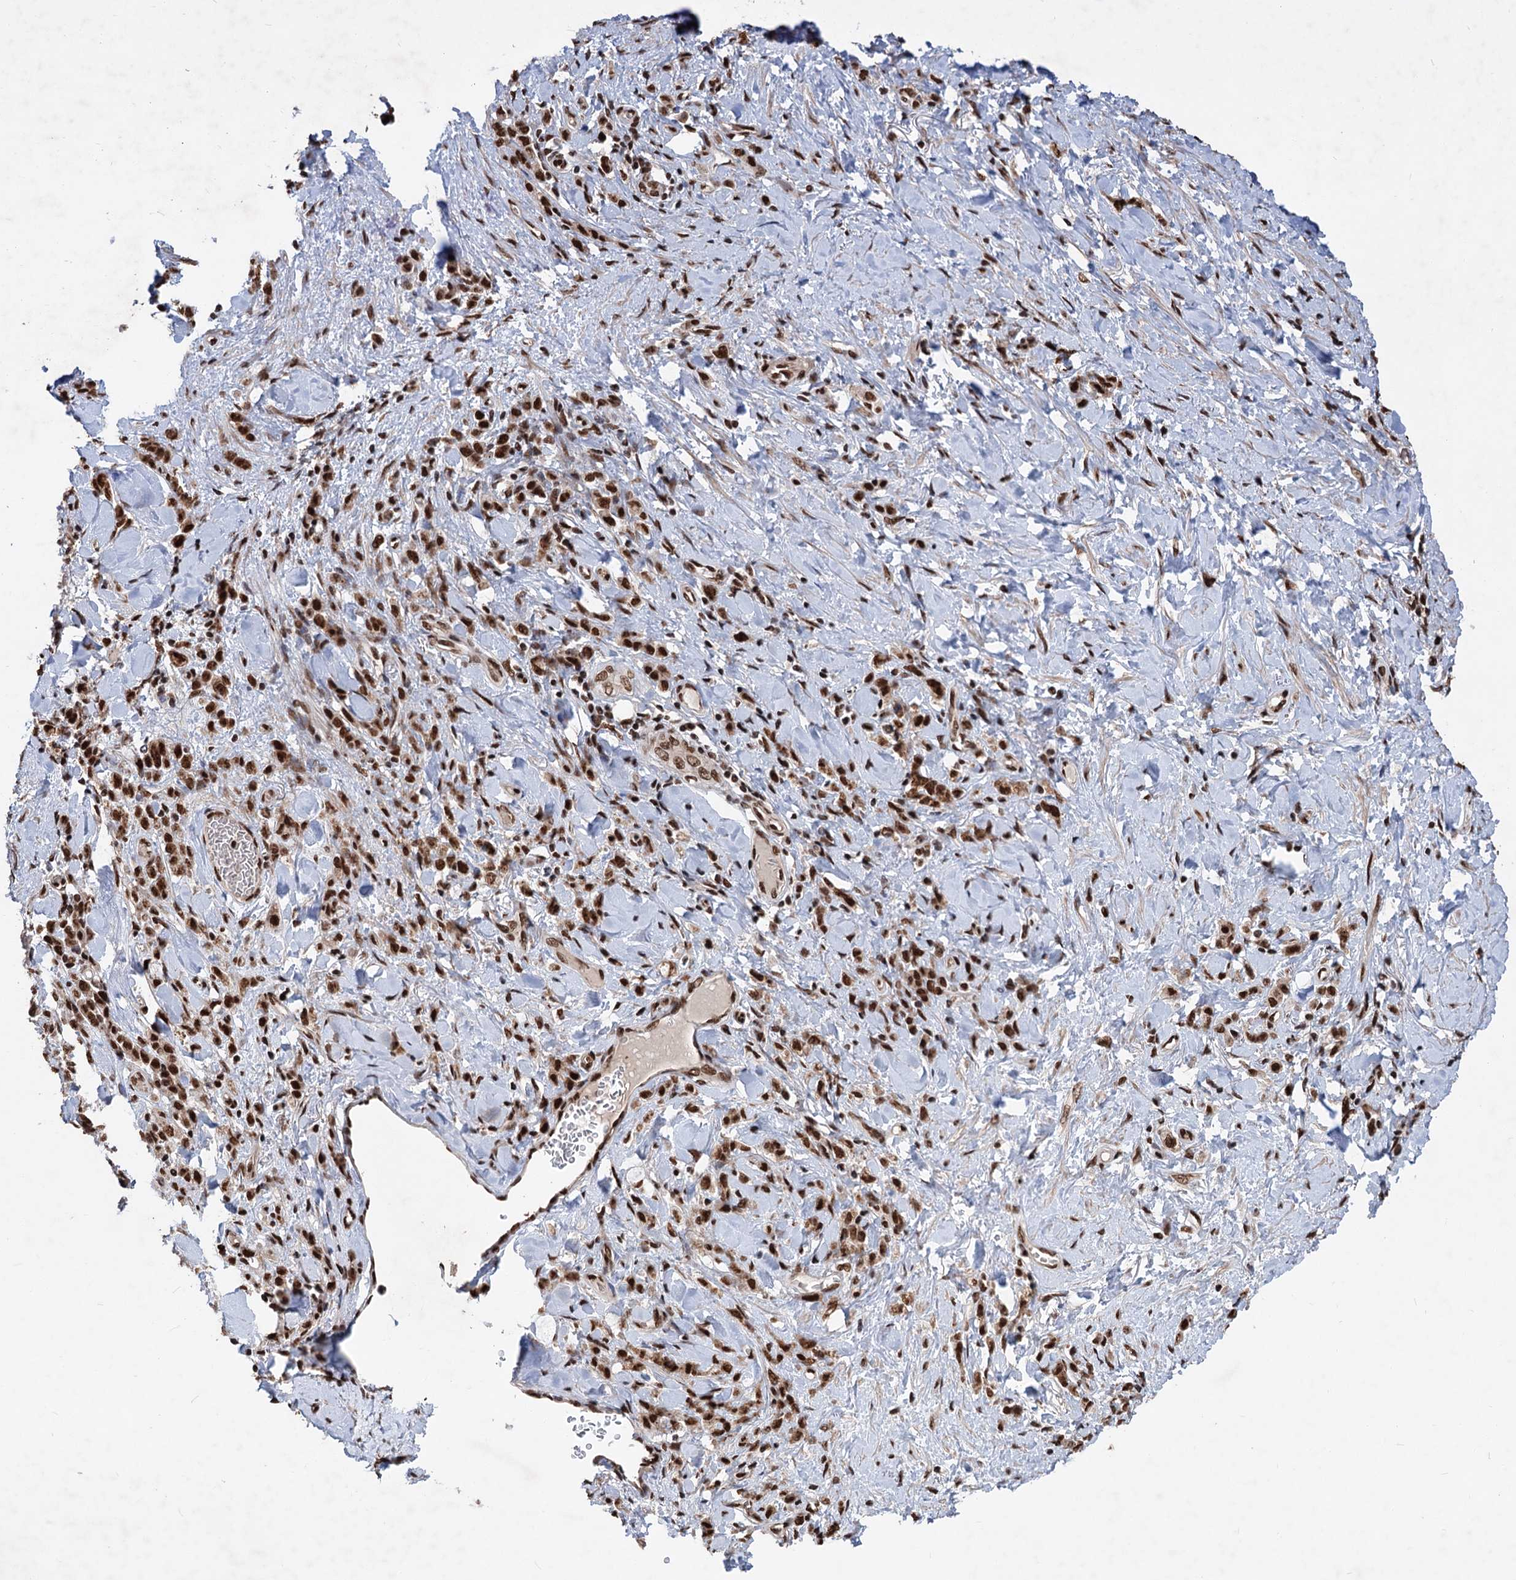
{"staining": {"intensity": "strong", "quantity": ">75%", "location": "nuclear"}, "tissue": "stomach cancer", "cell_type": "Tumor cells", "image_type": "cancer", "snomed": [{"axis": "morphology", "description": "Normal tissue, NOS"}, {"axis": "morphology", "description": "Adenocarcinoma, NOS"}, {"axis": "topography", "description": "Stomach"}], "caption": "Protein staining shows strong nuclear staining in about >75% of tumor cells in adenocarcinoma (stomach).", "gene": "MAML1", "patient": {"sex": "male", "age": 82}}